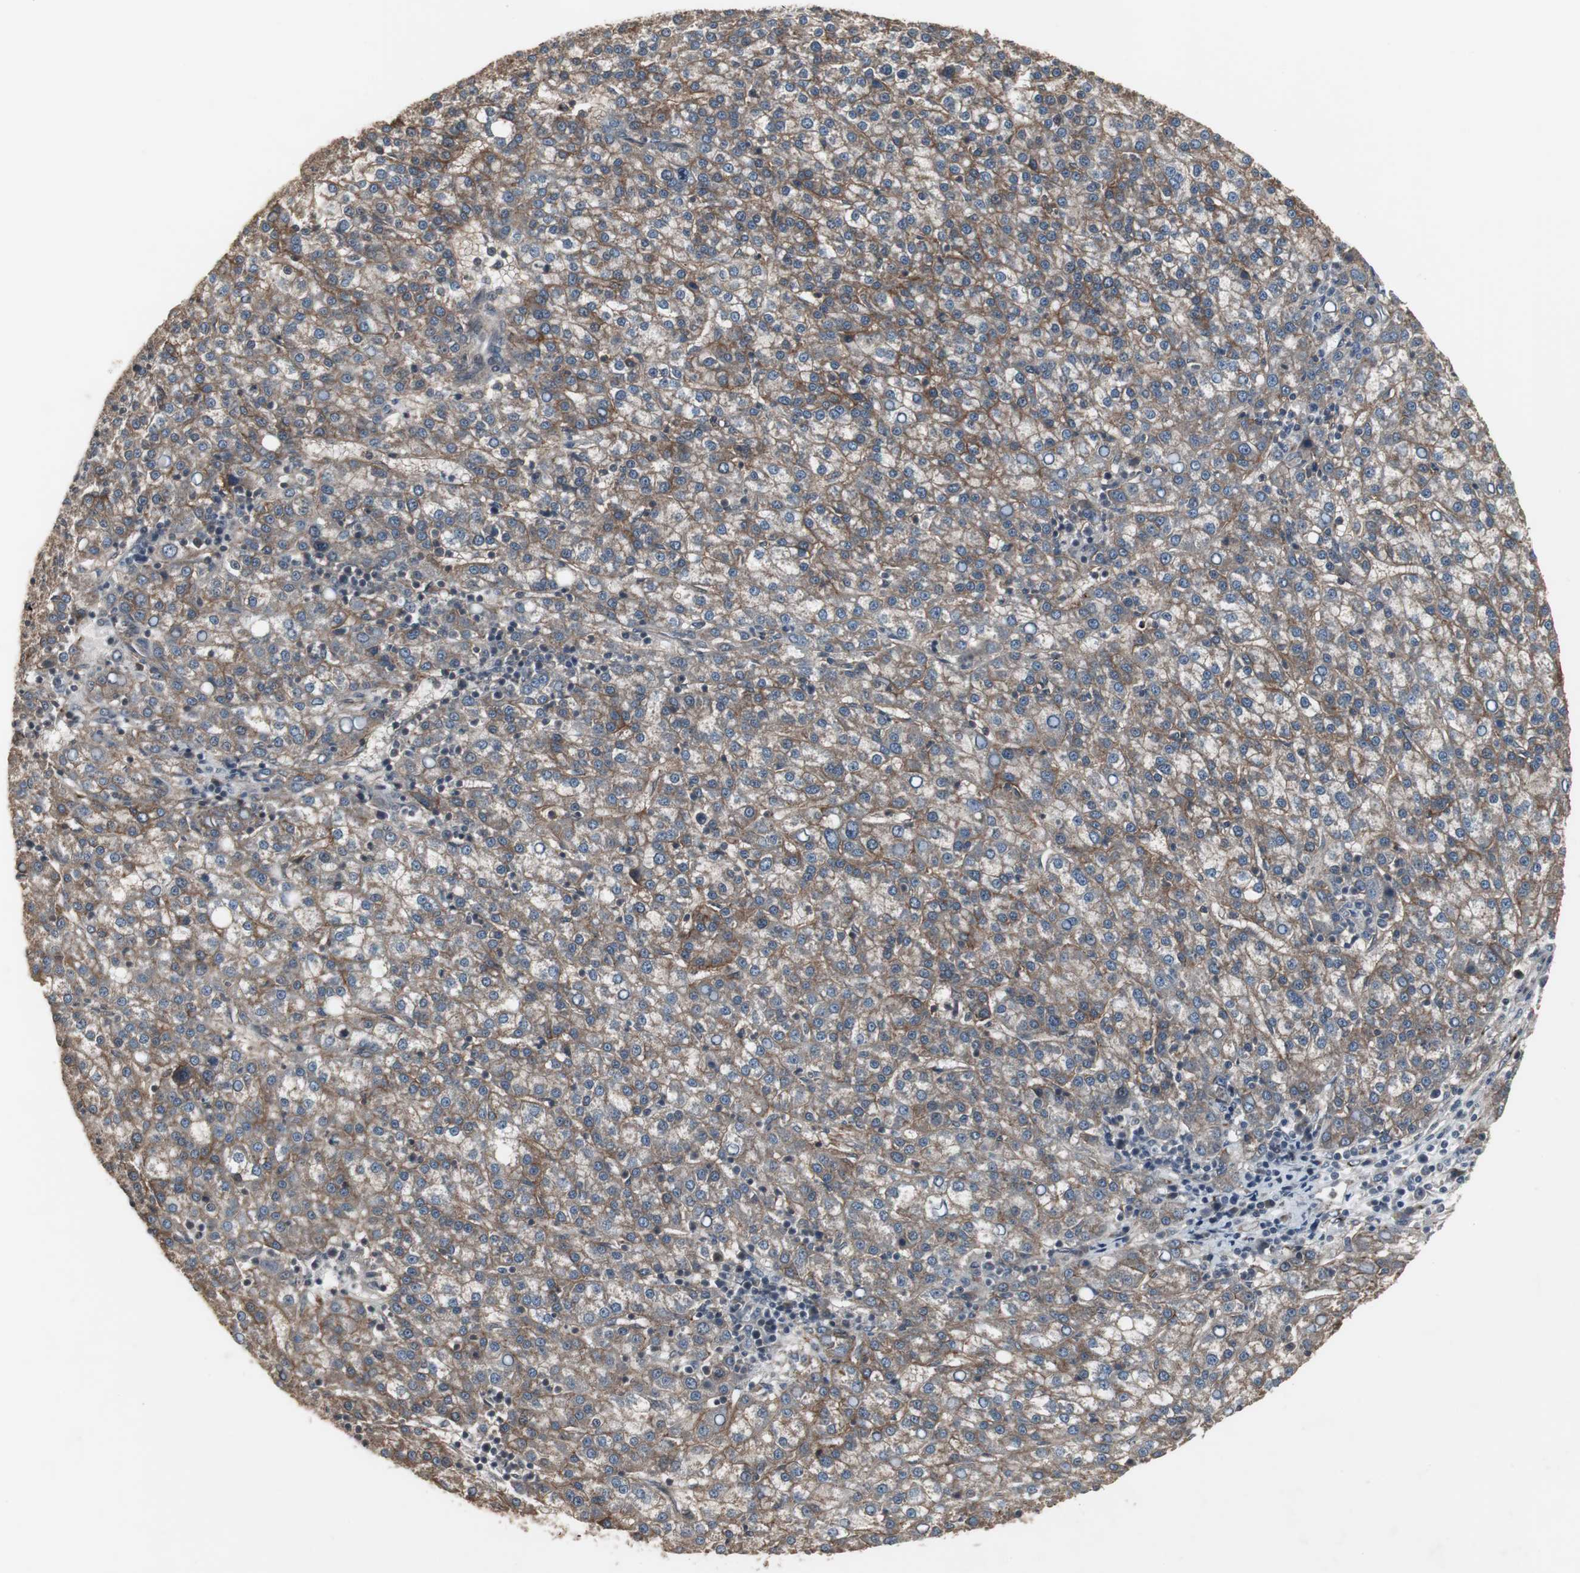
{"staining": {"intensity": "moderate", "quantity": ">75%", "location": "cytoplasmic/membranous"}, "tissue": "liver cancer", "cell_type": "Tumor cells", "image_type": "cancer", "snomed": [{"axis": "morphology", "description": "Carcinoma, Hepatocellular, NOS"}, {"axis": "topography", "description": "Liver"}], "caption": "Tumor cells display moderate cytoplasmic/membranous expression in about >75% of cells in liver cancer (hepatocellular carcinoma). (Brightfield microscopy of DAB IHC at high magnification).", "gene": "ATP2B2", "patient": {"sex": "female", "age": 58}}